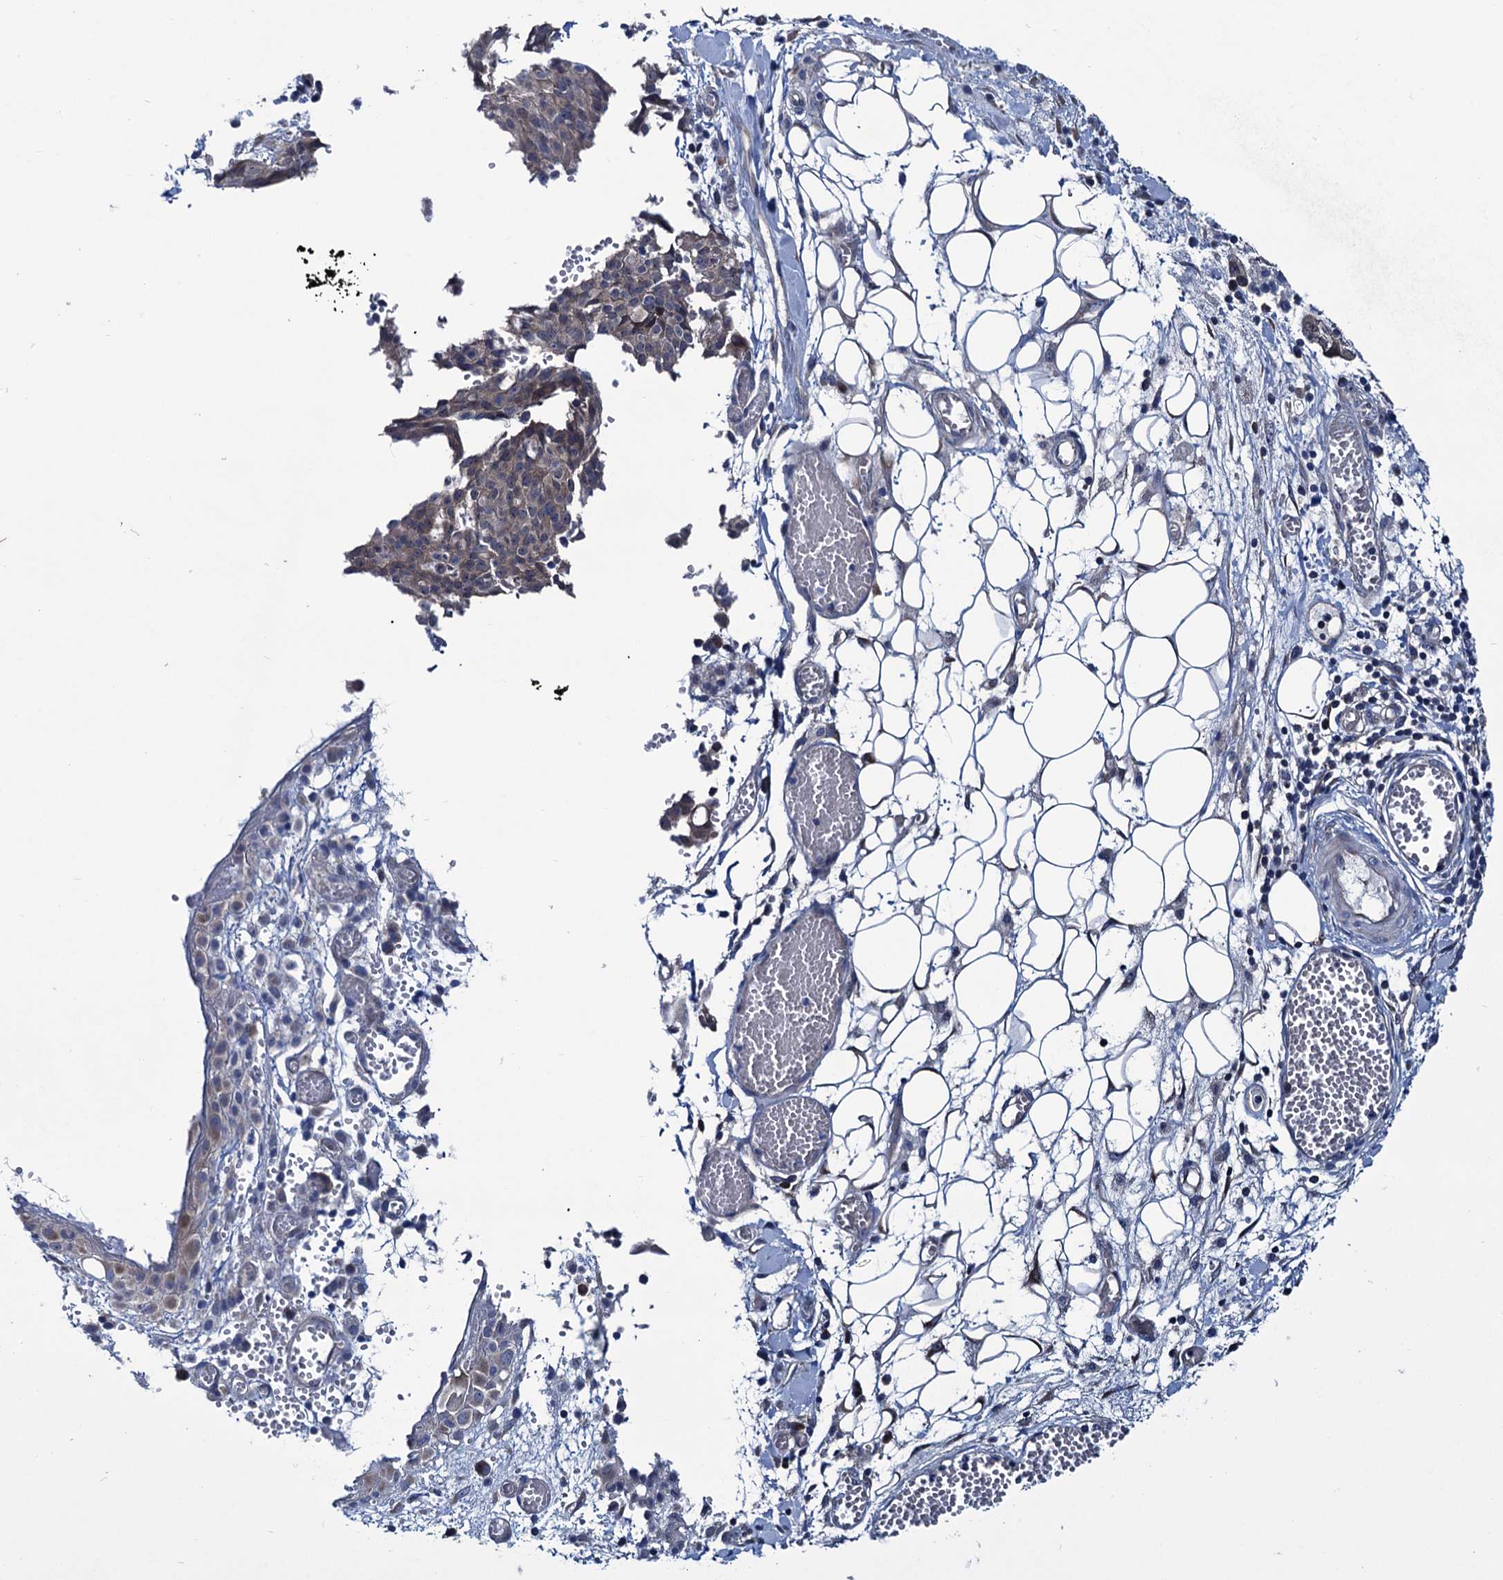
{"staining": {"intensity": "negative", "quantity": "none", "location": "none"}, "tissue": "ovarian cancer", "cell_type": "Tumor cells", "image_type": "cancer", "snomed": [{"axis": "morphology", "description": "Cystadenocarcinoma, serous, NOS"}, {"axis": "topography", "description": "Soft tissue"}, {"axis": "topography", "description": "Ovary"}], "caption": "A high-resolution image shows immunohistochemistry (IHC) staining of ovarian cancer (serous cystadenocarcinoma), which exhibits no significant expression in tumor cells. (Brightfield microscopy of DAB (3,3'-diaminobenzidine) immunohistochemistry at high magnification).", "gene": "EYA4", "patient": {"sex": "female", "age": 57}}